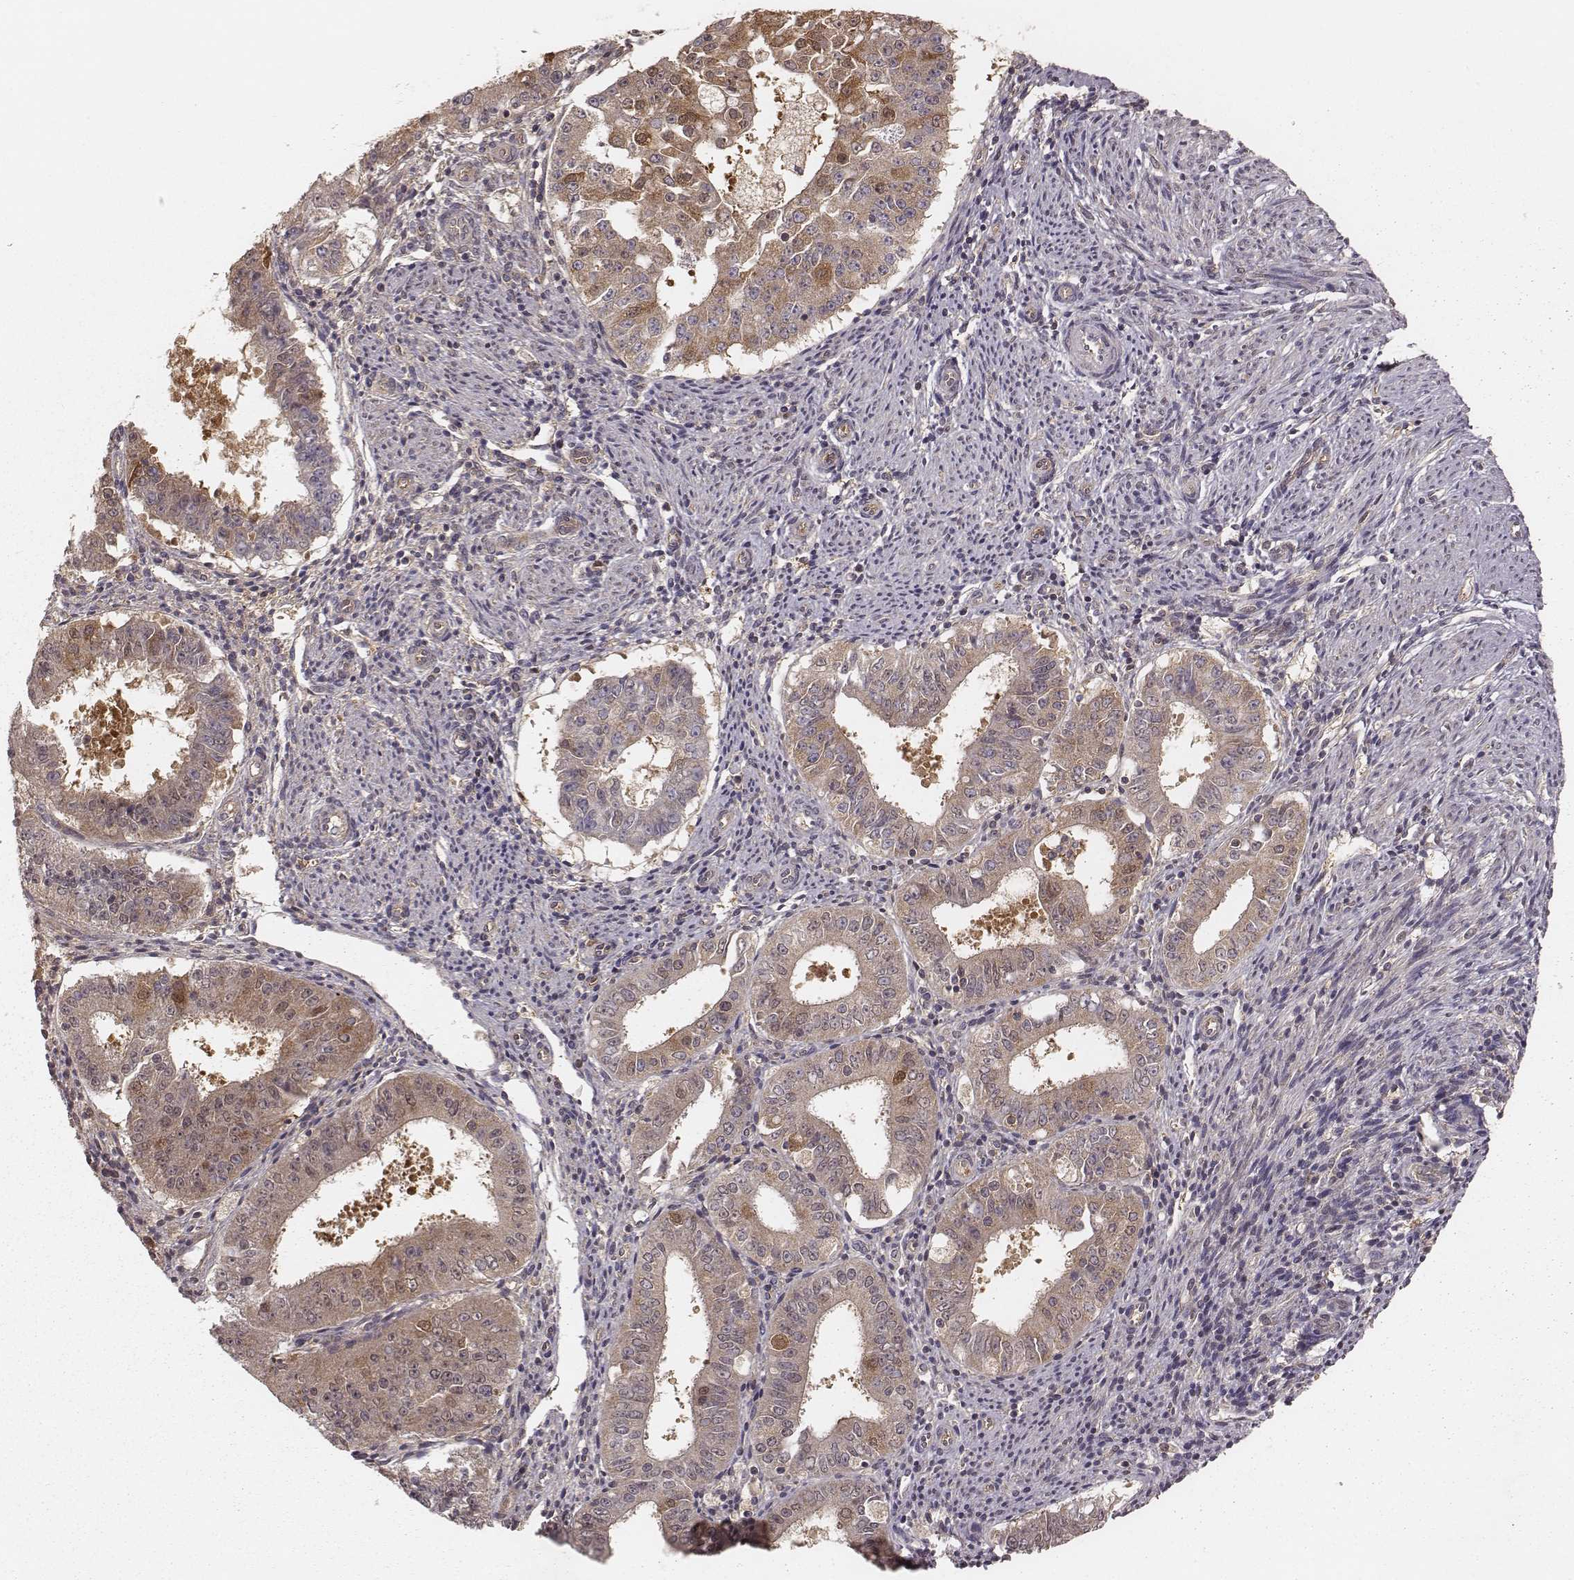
{"staining": {"intensity": "weak", "quantity": "25%-75%", "location": "cytoplasmic/membranous"}, "tissue": "ovarian cancer", "cell_type": "Tumor cells", "image_type": "cancer", "snomed": [{"axis": "morphology", "description": "Carcinoma, endometroid"}, {"axis": "topography", "description": "Ovary"}], "caption": "Immunohistochemistry photomicrograph of neoplastic tissue: human ovarian endometroid carcinoma stained using immunohistochemistry (IHC) reveals low levels of weak protein expression localized specifically in the cytoplasmic/membranous of tumor cells, appearing as a cytoplasmic/membranous brown color.", "gene": "CARS1", "patient": {"sex": "female", "age": 42}}